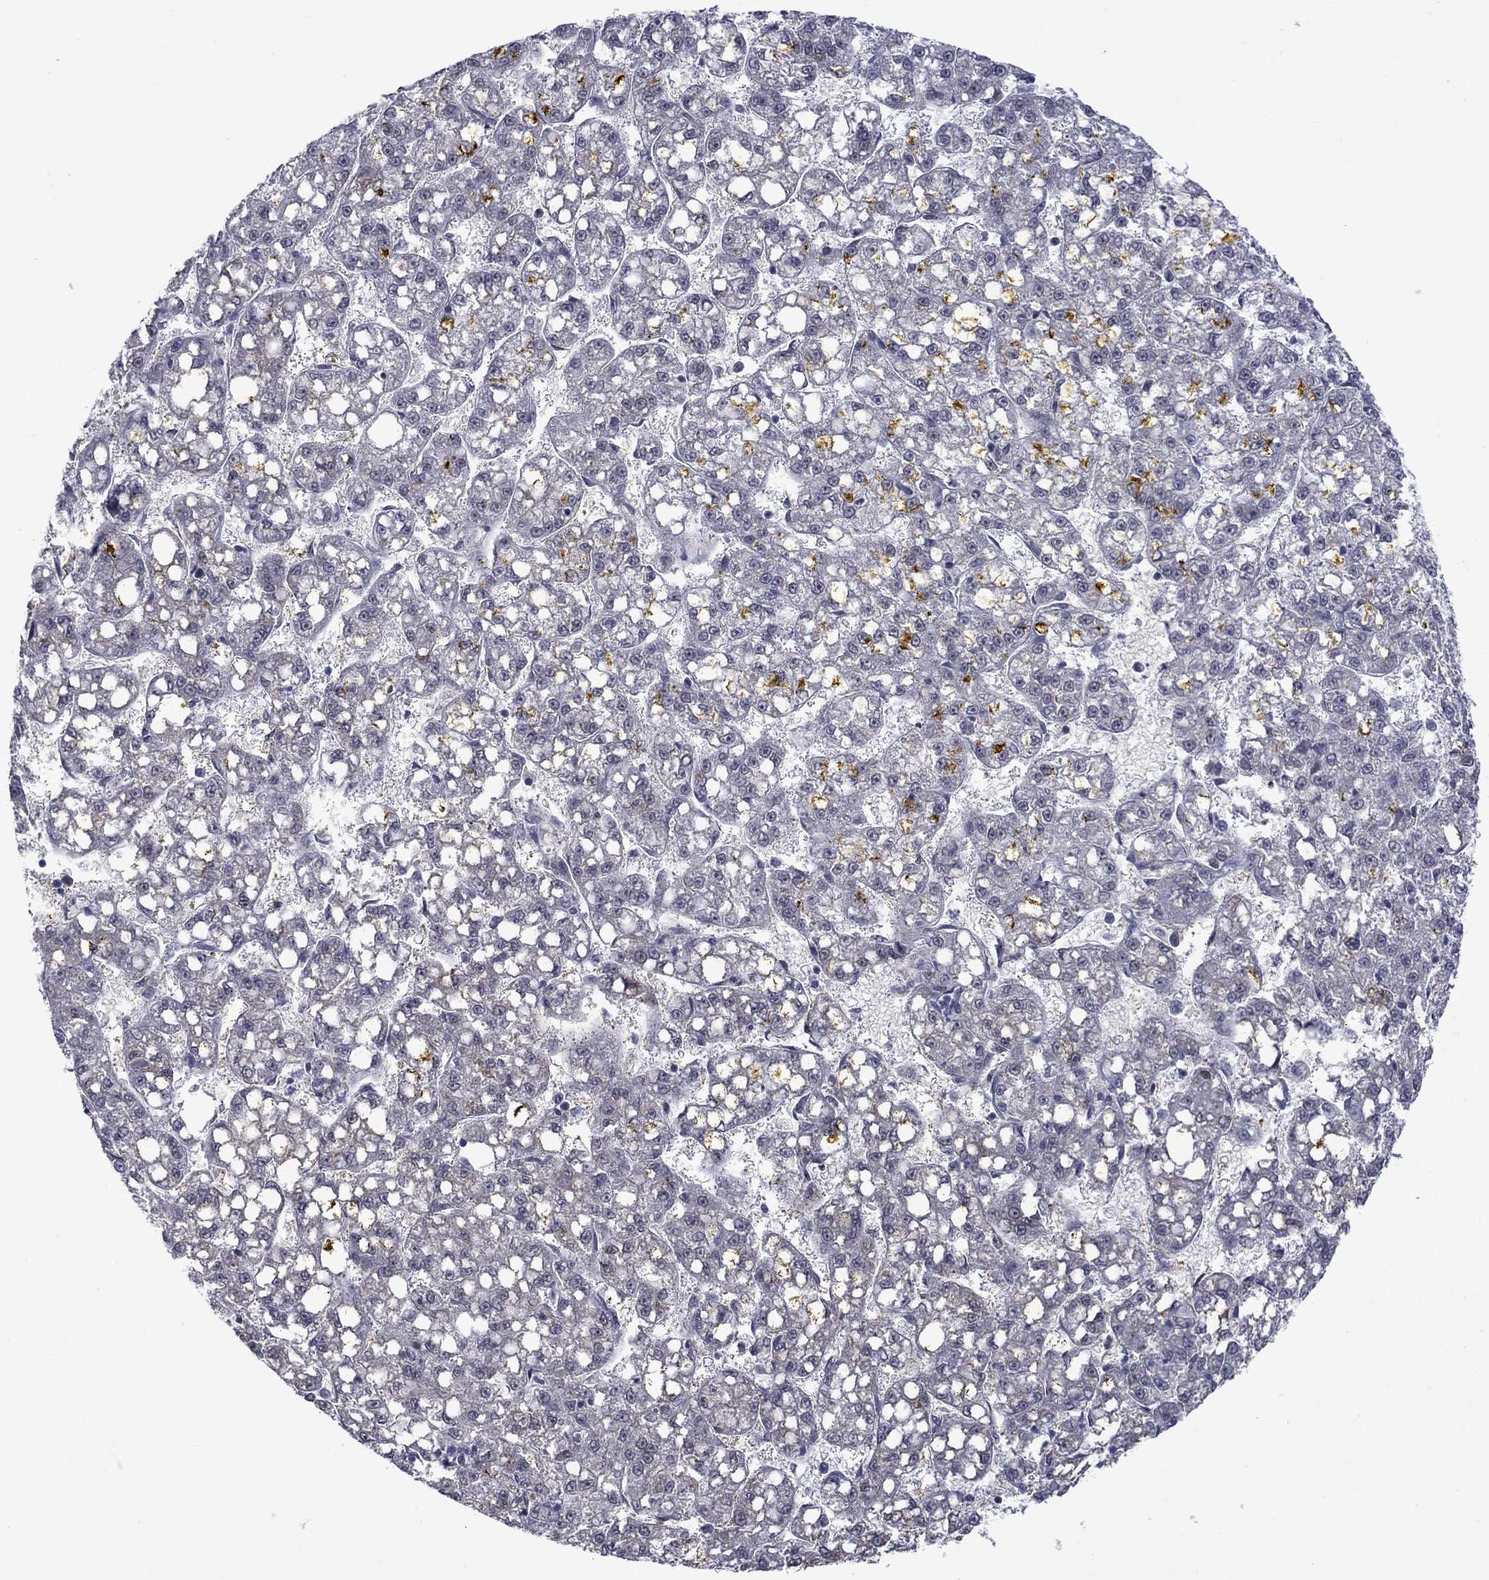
{"staining": {"intensity": "negative", "quantity": "none", "location": "none"}, "tissue": "liver cancer", "cell_type": "Tumor cells", "image_type": "cancer", "snomed": [{"axis": "morphology", "description": "Carcinoma, Hepatocellular, NOS"}, {"axis": "topography", "description": "Liver"}], "caption": "Liver cancer was stained to show a protein in brown. There is no significant expression in tumor cells. Brightfield microscopy of IHC stained with DAB (brown) and hematoxylin (blue), captured at high magnification.", "gene": "KCNJ16", "patient": {"sex": "female", "age": 65}}